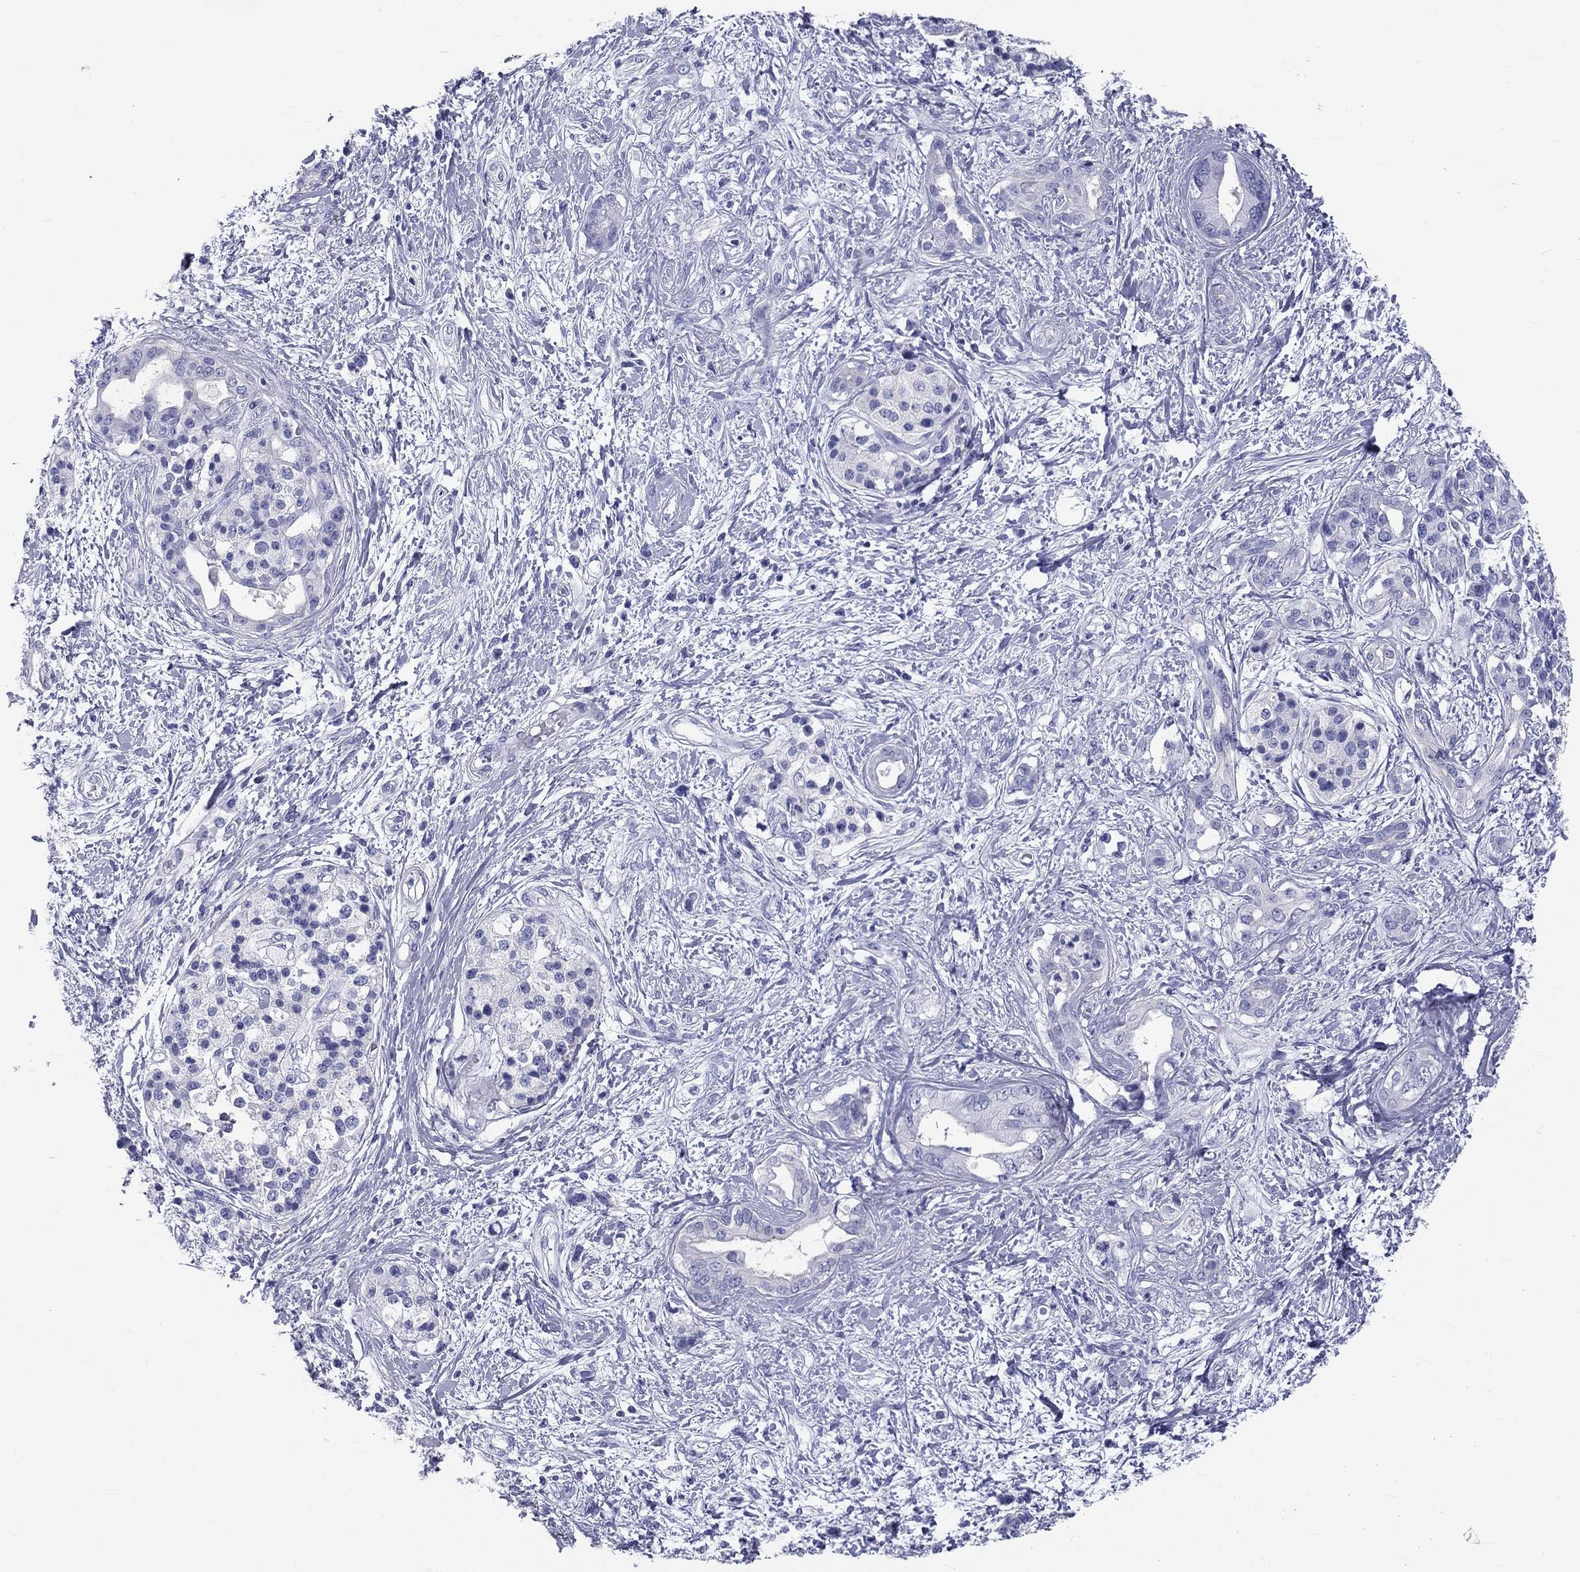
{"staining": {"intensity": "negative", "quantity": "none", "location": "none"}, "tissue": "pancreatic cancer", "cell_type": "Tumor cells", "image_type": "cancer", "snomed": [{"axis": "morphology", "description": "Adenocarcinoma, NOS"}, {"axis": "topography", "description": "Pancreas"}], "caption": "Tumor cells show no significant protein expression in adenocarcinoma (pancreatic).", "gene": "DNALI1", "patient": {"sex": "female", "age": 56}}